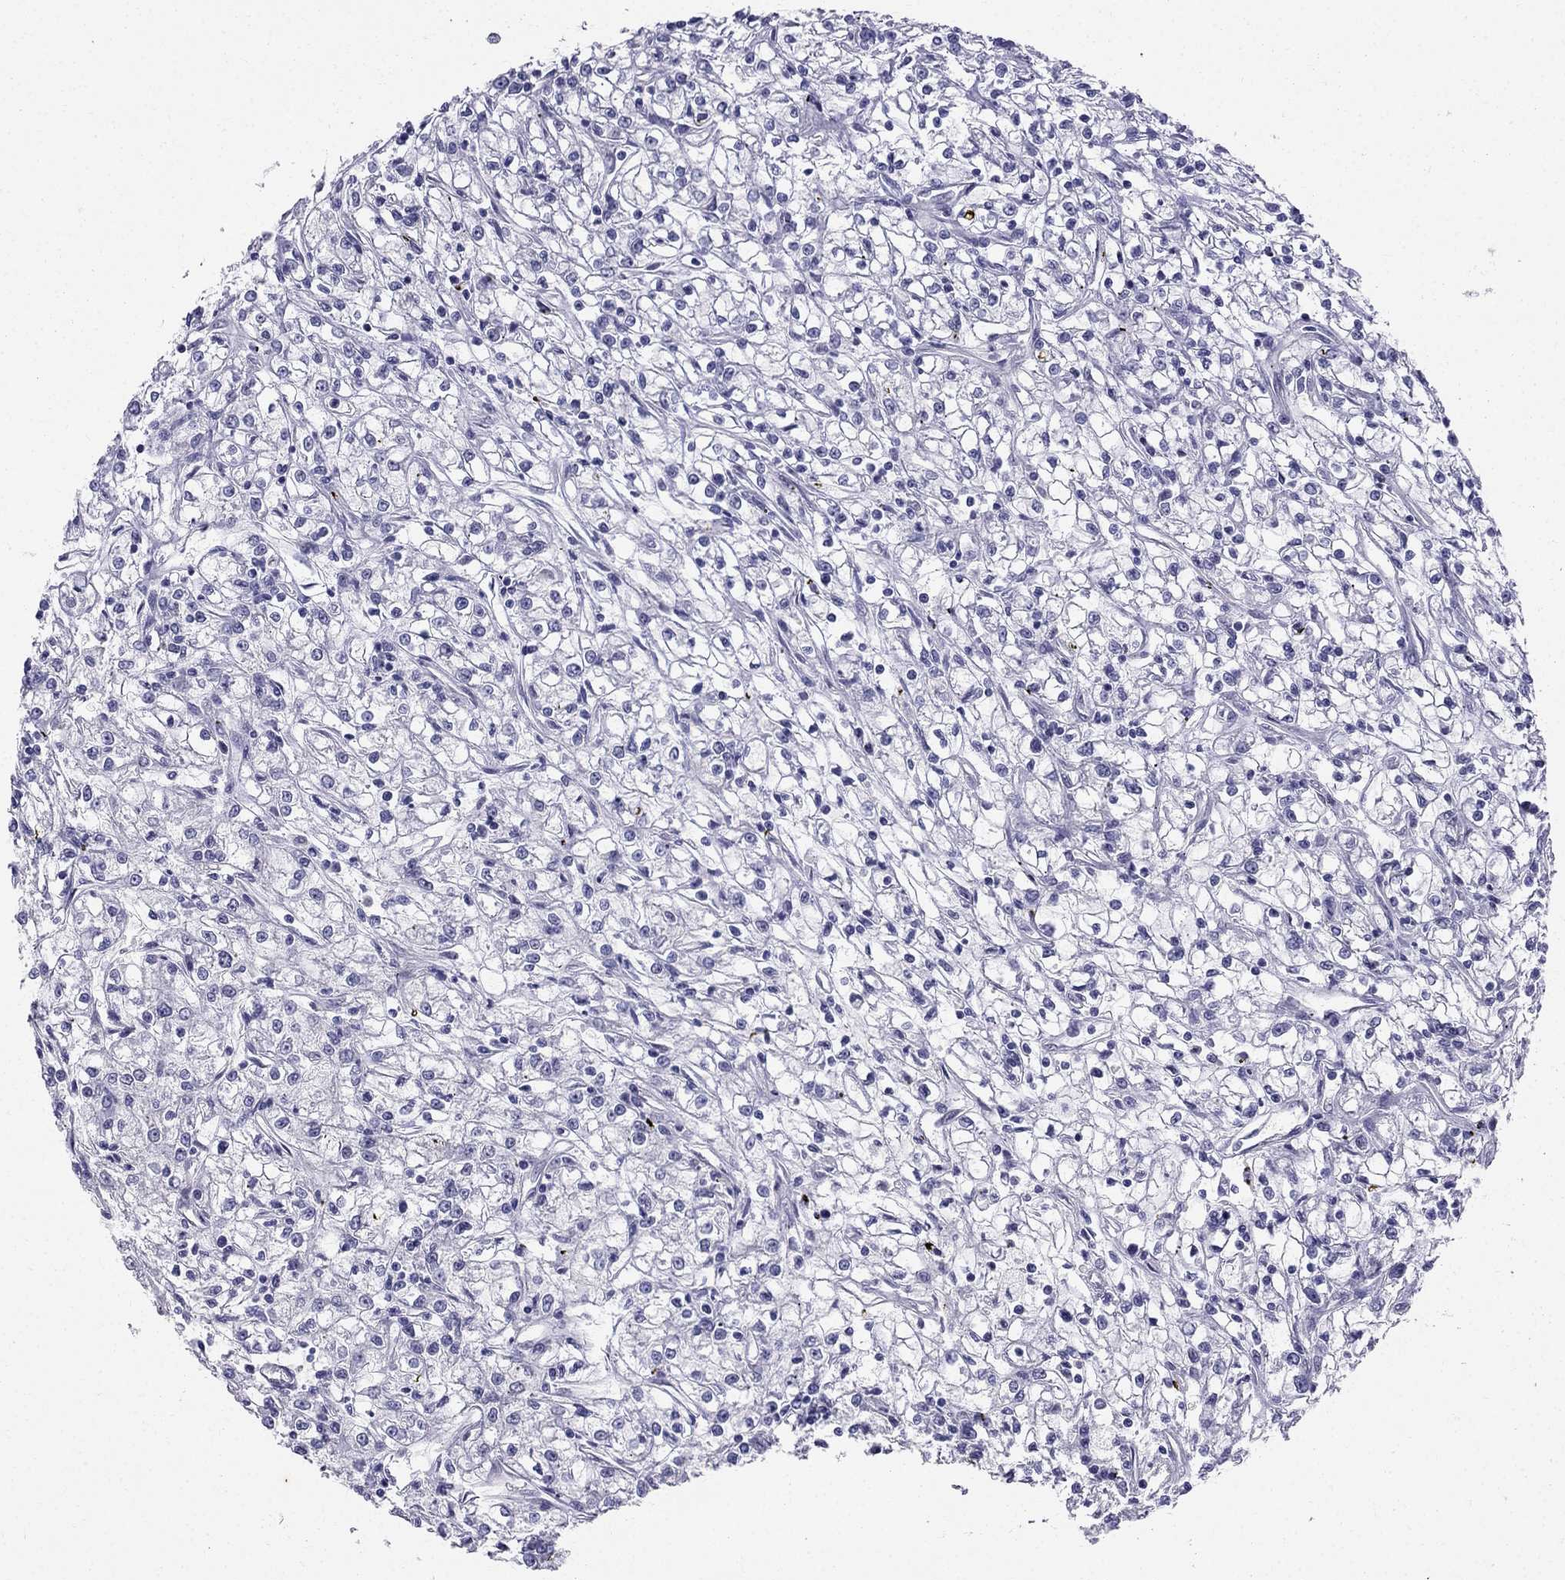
{"staining": {"intensity": "negative", "quantity": "none", "location": "none"}, "tissue": "renal cancer", "cell_type": "Tumor cells", "image_type": "cancer", "snomed": [{"axis": "morphology", "description": "Adenocarcinoma, NOS"}, {"axis": "topography", "description": "Kidney"}], "caption": "This is an IHC micrograph of human renal adenocarcinoma. There is no expression in tumor cells.", "gene": "BAG5", "patient": {"sex": "female", "age": 59}}